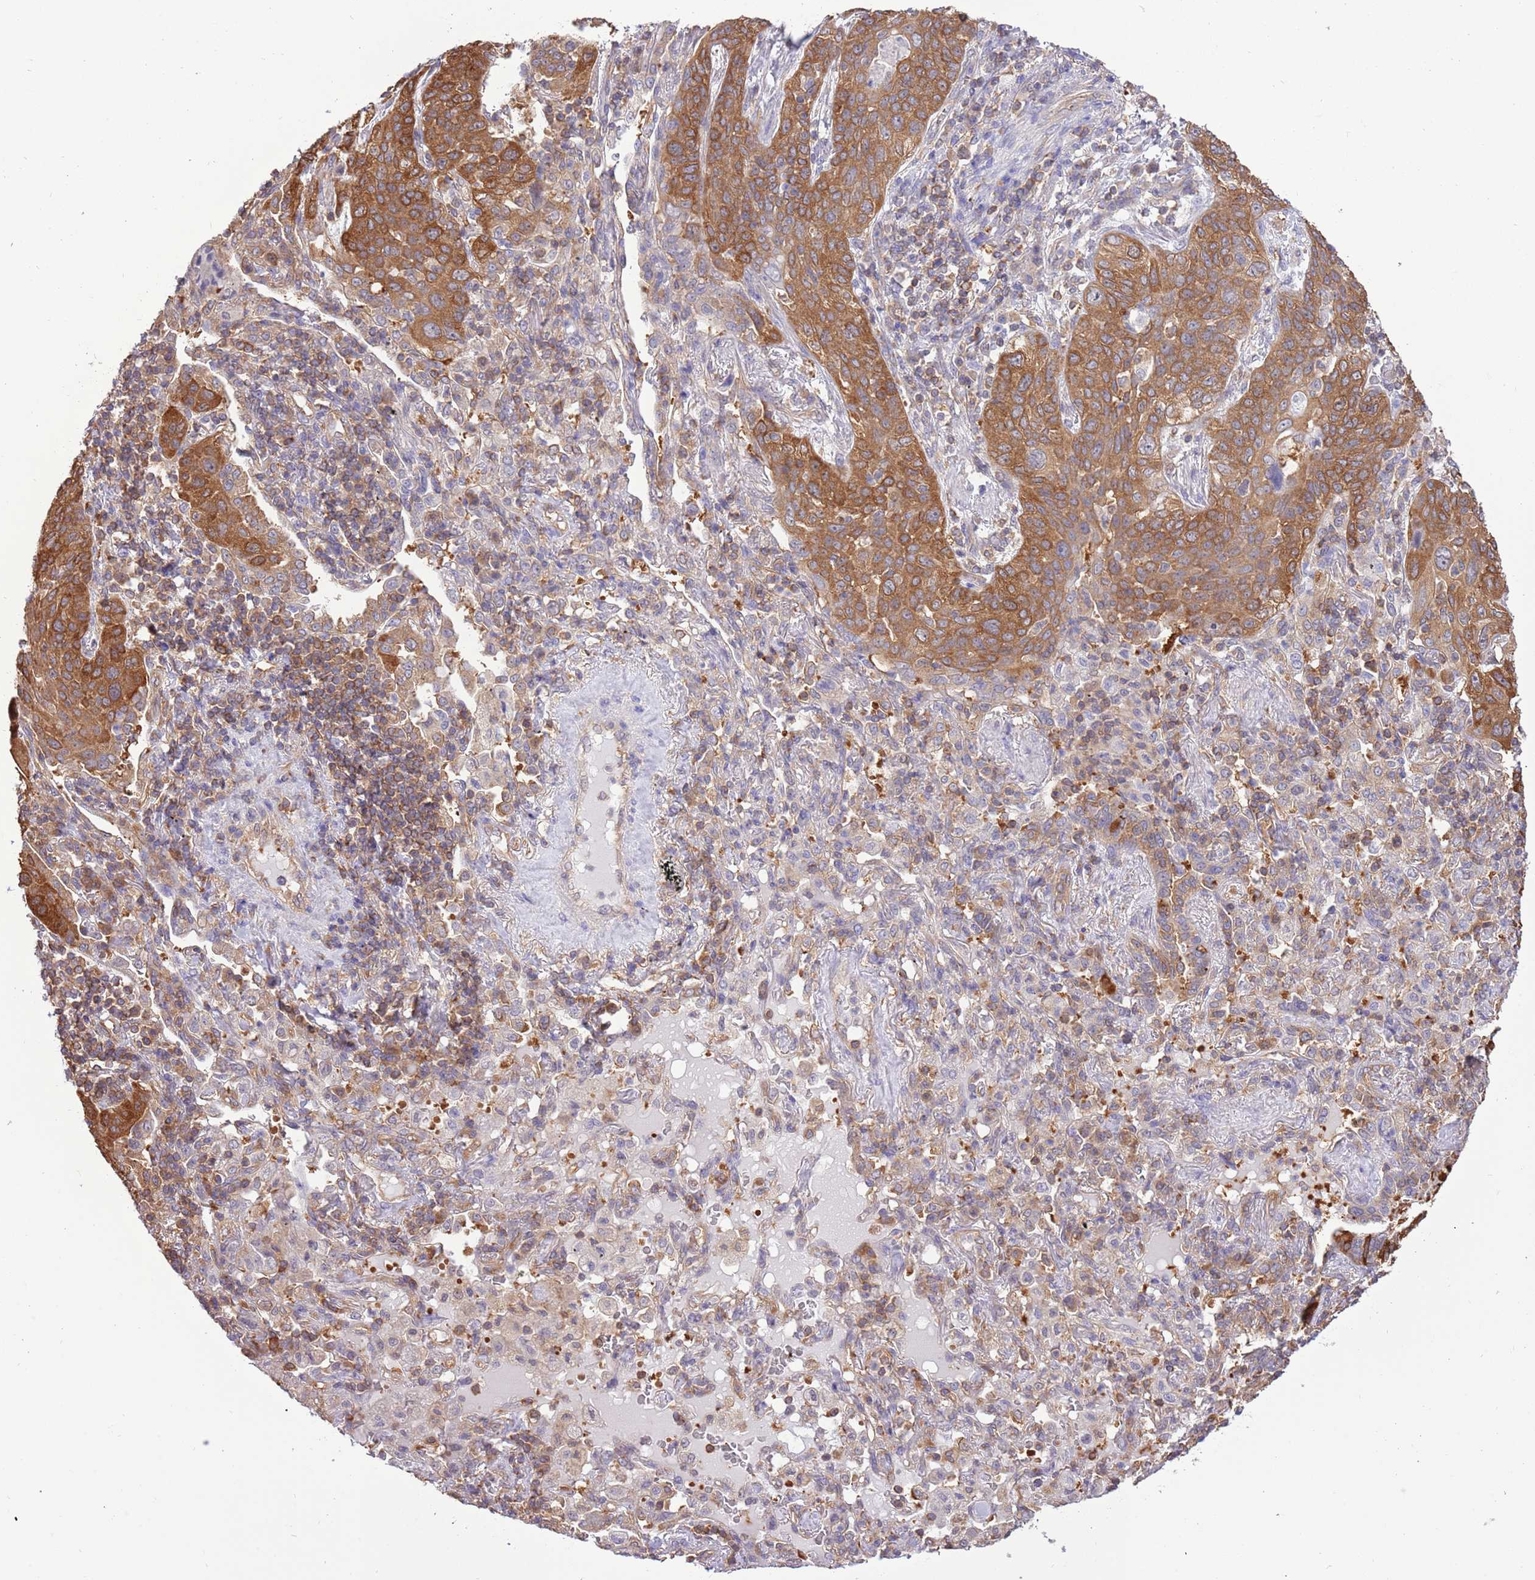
{"staining": {"intensity": "moderate", "quantity": ">75%", "location": "cytoplasmic/membranous"}, "tissue": "lung cancer", "cell_type": "Tumor cells", "image_type": "cancer", "snomed": [{"axis": "morphology", "description": "Squamous cell carcinoma, NOS"}, {"axis": "topography", "description": "Lung"}], "caption": "There is medium levels of moderate cytoplasmic/membranous staining in tumor cells of lung squamous cell carcinoma, as demonstrated by immunohistochemical staining (brown color).", "gene": "STIP1", "patient": {"sex": "female", "age": 70}}